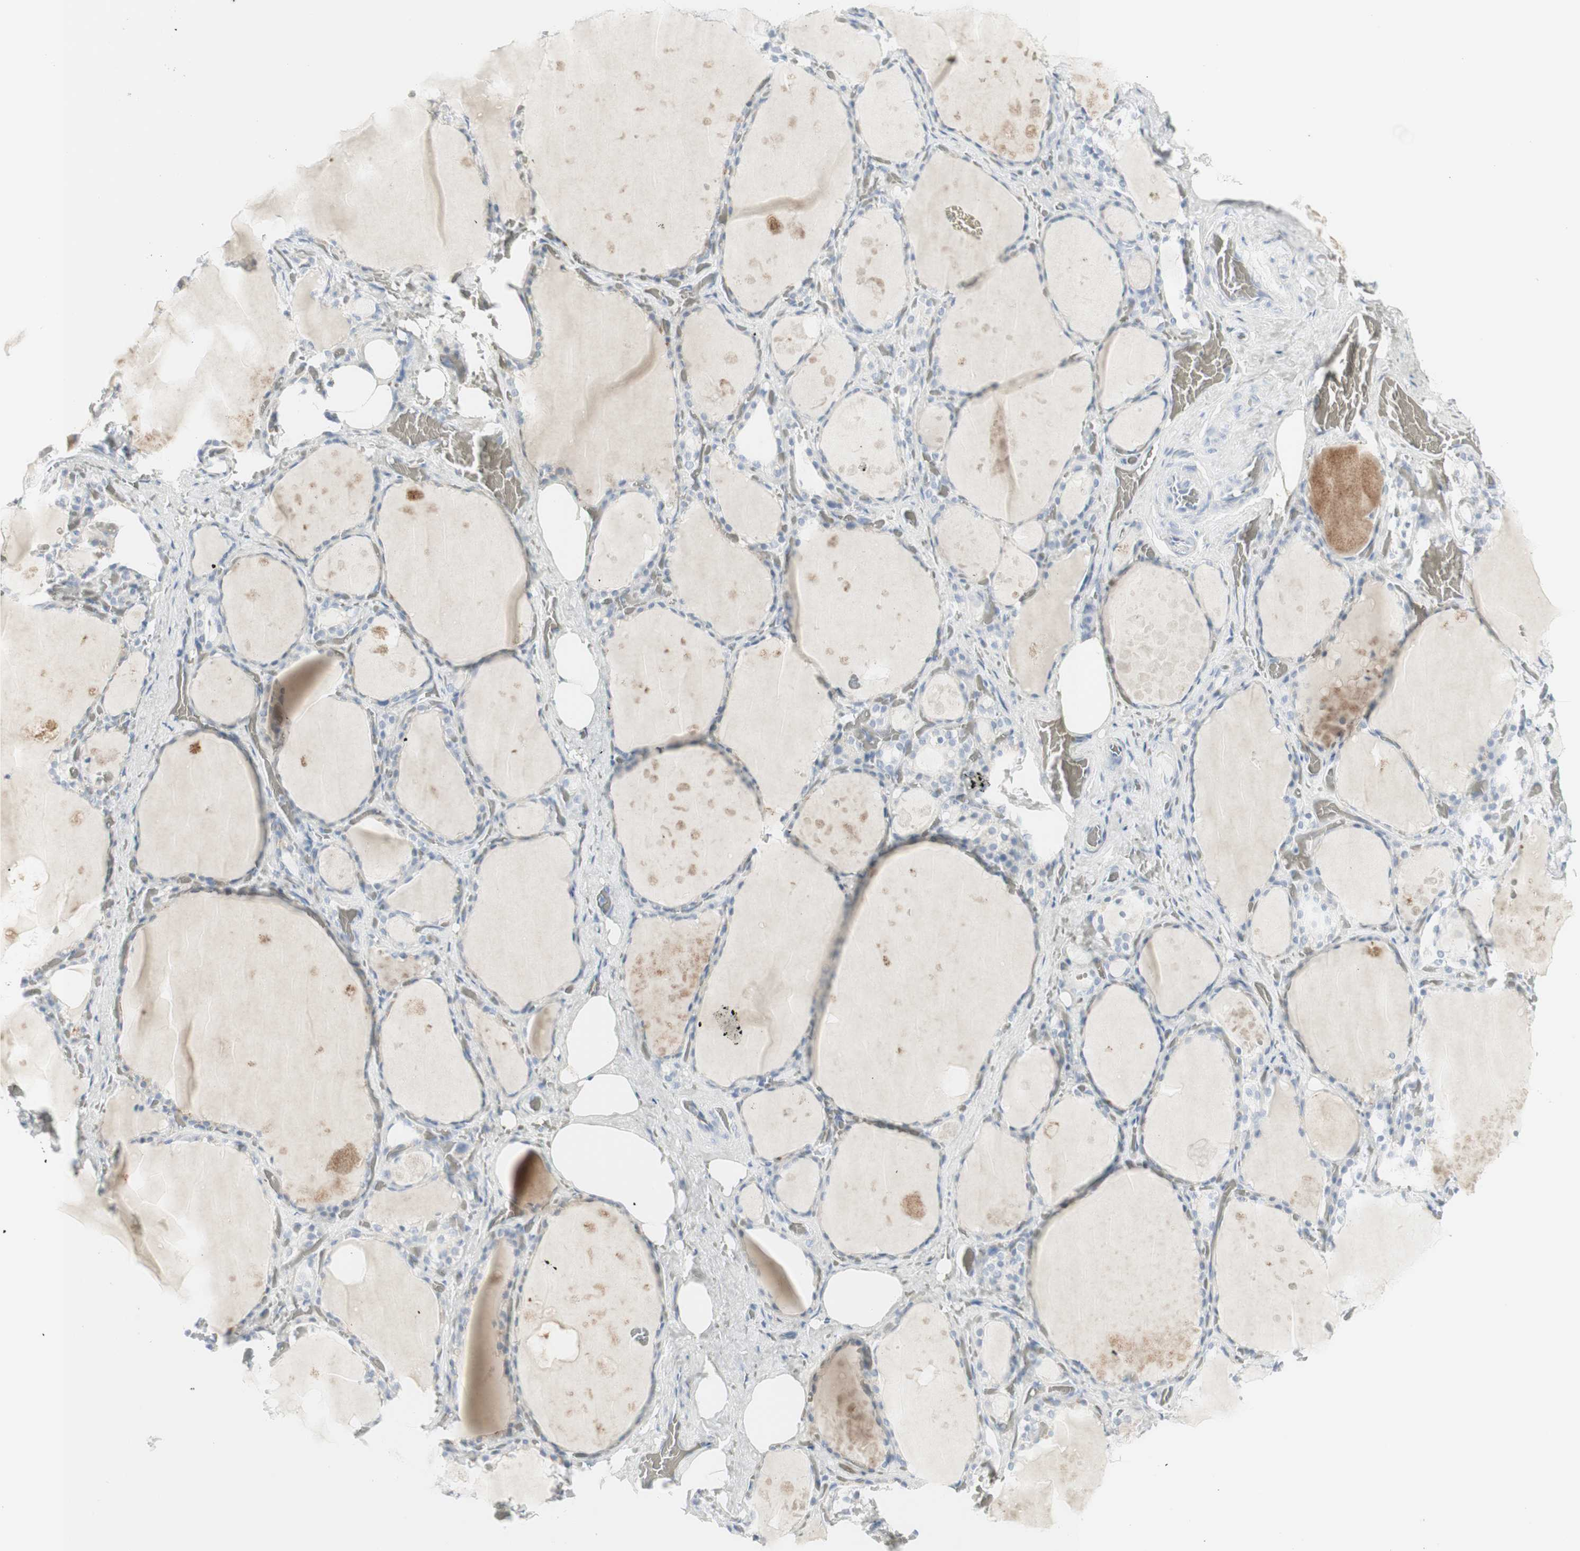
{"staining": {"intensity": "negative", "quantity": "none", "location": "none"}, "tissue": "thyroid gland", "cell_type": "Glandular cells", "image_type": "normal", "snomed": [{"axis": "morphology", "description": "Normal tissue, NOS"}, {"axis": "topography", "description": "Thyroid gland"}], "caption": "The histopathology image demonstrates no significant expression in glandular cells of thyroid gland. The staining is performed using DAB brown chromogen with nuclei counter-stained in using hematoxylin.", "gene": "MDK", "patient": {"sex": "male", "age": 61}}